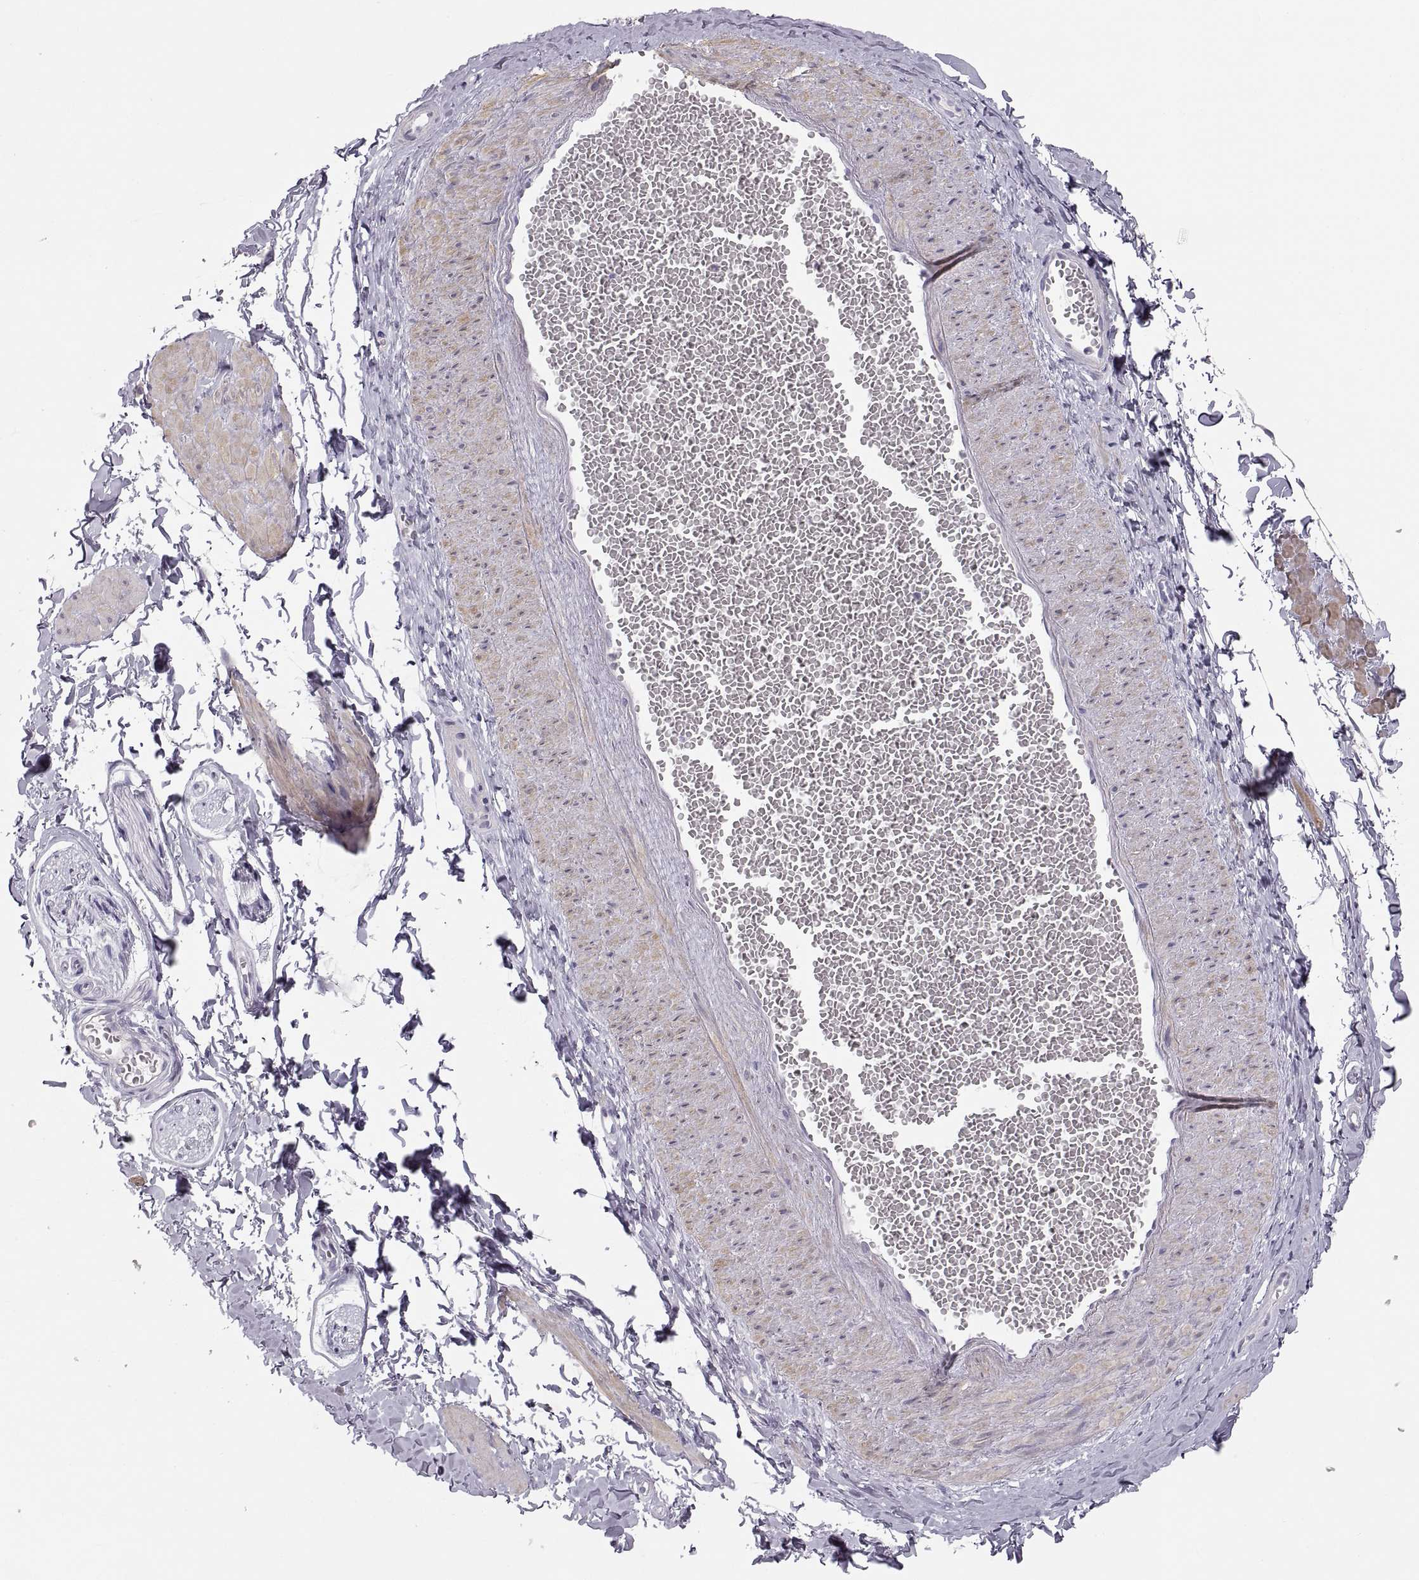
{"staining": {"intensity": "negative", "quantity": "none", "location": "none"}, "tissue": "adipose tissue", "cell_type": "Adipocytes", "image_type": "normal", "snomed": [{"axis": "morphology", "description": "Normal tissue, NOS"}, {"axis": "topography", "description": "Smooth muscle"}, {"axis": "topography", "description": "Peripheral nerve tissue"}], "caption": "DAB (3,3'-diaminobenzidine) immunohistochemical staining of normal adipose tissue exhibits no significant expression in adipocytes.", "gene": "COL9A3", "patient": {"sex": "male", "age": 22}}